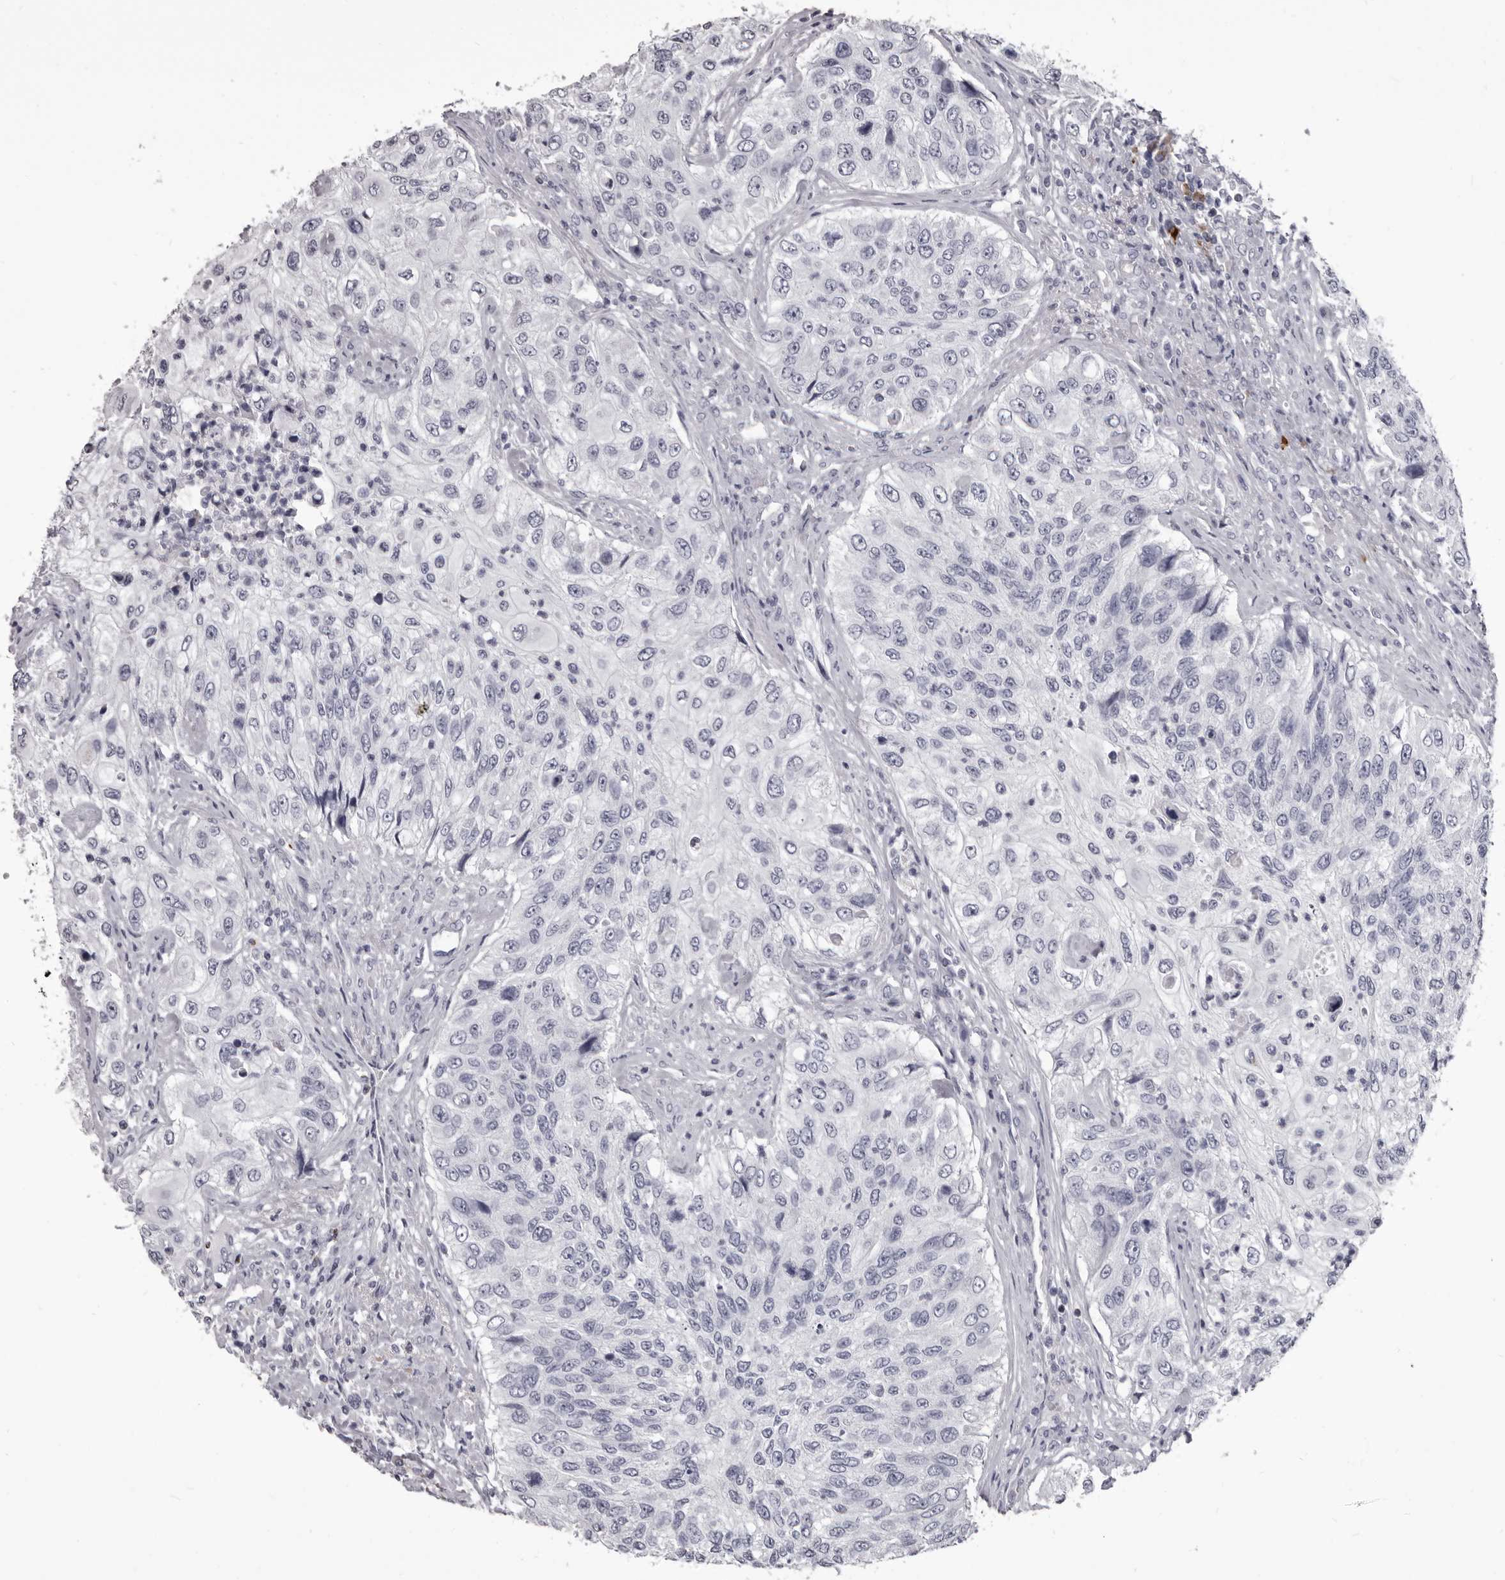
{"staining": {"intensity": "negative", "quantity": "none", "location": "none"}, "tissue": "urothelial cancer", "cell_type": "Tumor cells", "image_type": "cancer", "snomed": [{"axis": "morphology", "description": "Urothelial carcinoma, High grade"}, {"axis": "topography", "description": "Urinary bladder"}], "caption": "DAB (3,3'-diaminobenzidine) immunohistochemical staining of human high-grade urothelial carcinoma reveals no significant staining in tumor cells.", "gene": "GZMH", "patient": {"sex": "female", "age": 60}}